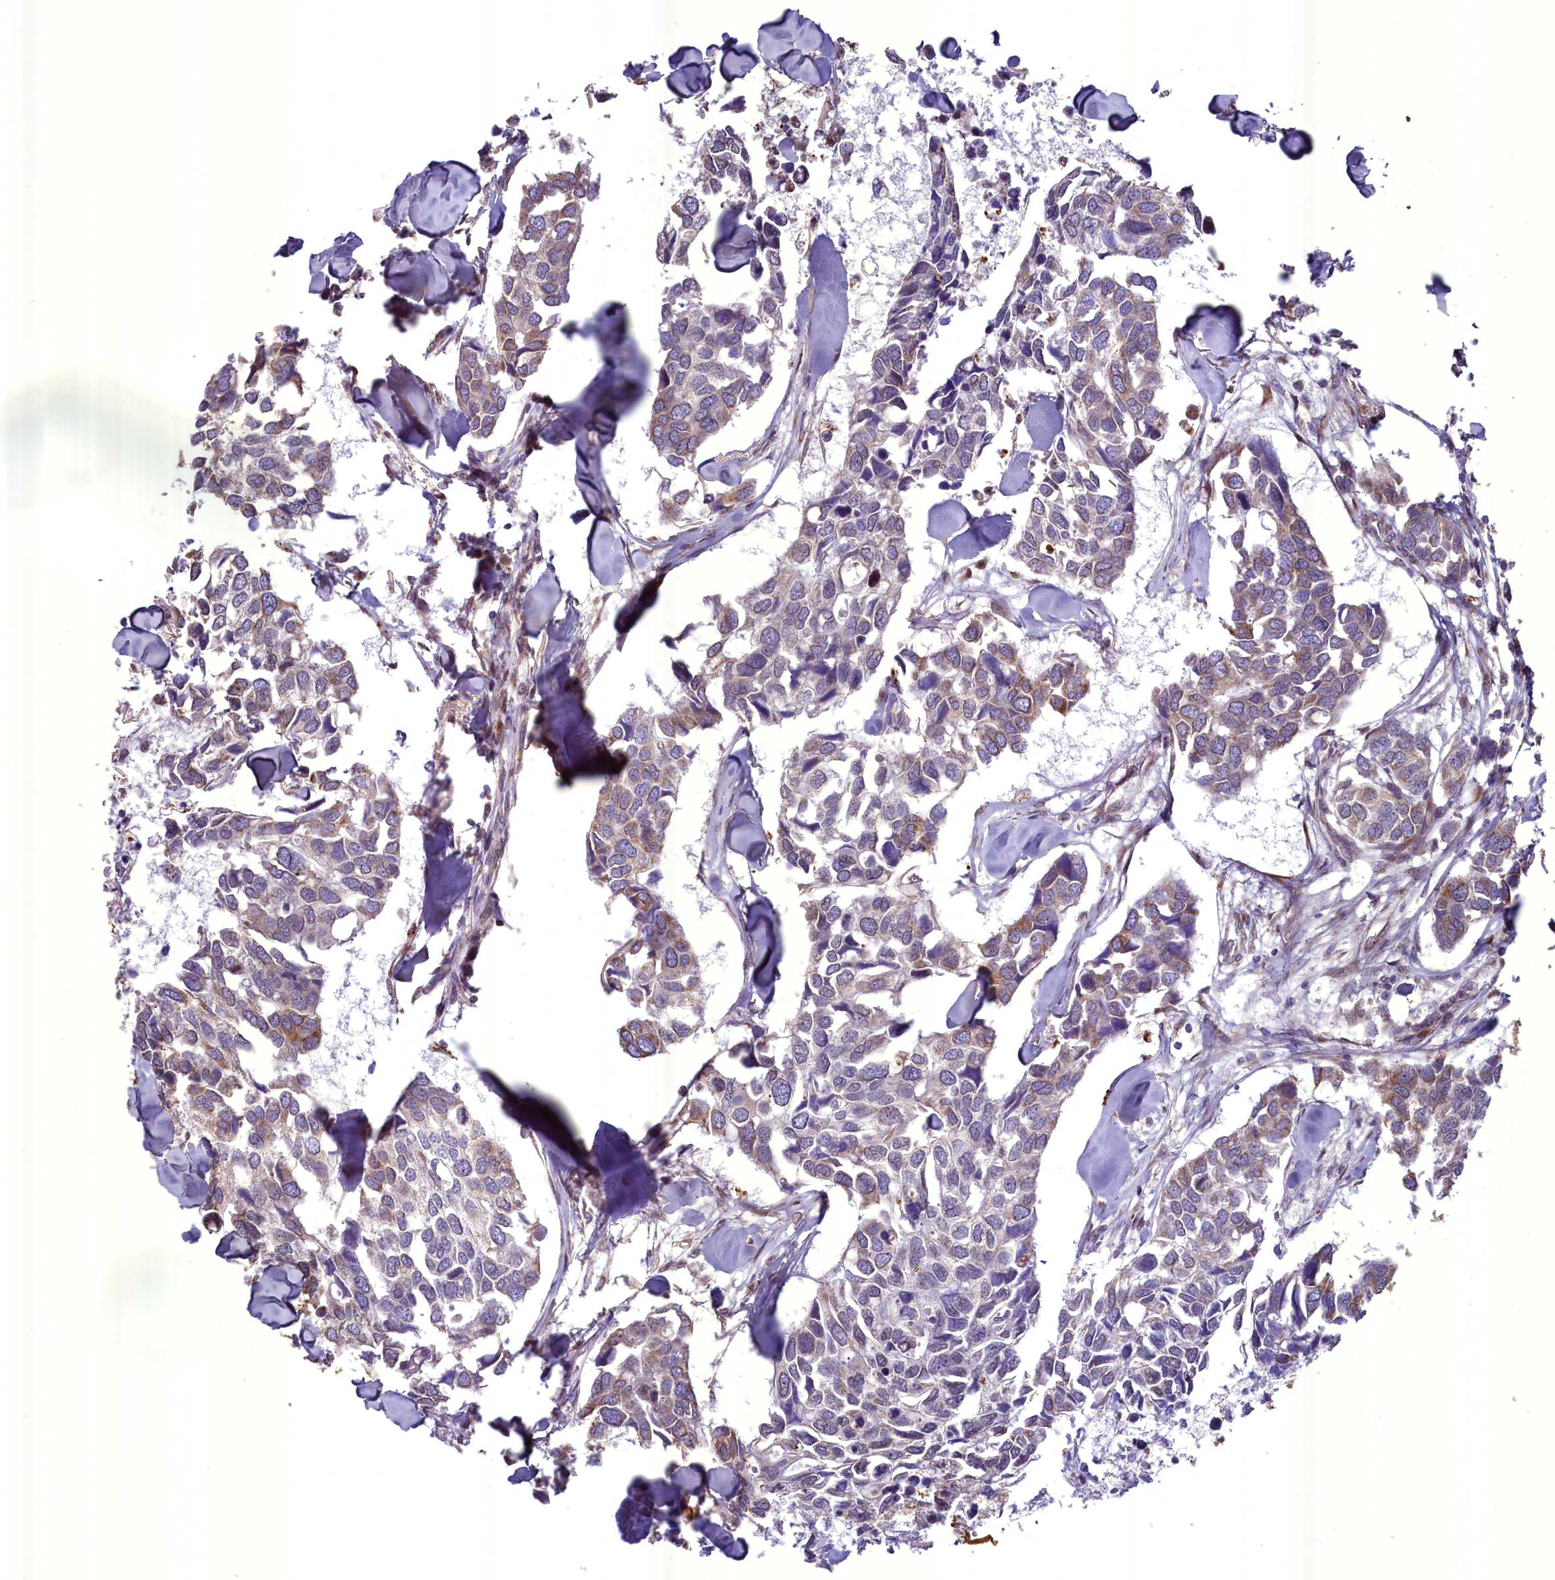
{"staining": {"intensity": "moderate", "quantity": "<25%", "location": "cytoplasmic/membranous"}, "tissue": "breast cancer", "cell_type": "Tumor cells", "image_type": "cancer", "snomed": [{"axis": "morphology", "description": "Duct carcinoma"}, {"axis": "topography", "description": "Breast"}], "caption": "IHC staining of intraductal carcinoma (breast), which displays low levels of moderate cytoplasmic/membranous positivity in approximately <25% of tumor cells indicating moderate cytoplasmic/membranous protein positivity. The staining was performed using DAB (3,3'-diaminobenzidine) (brown) for protein detection and nuclei were counterstained in hematoxylin (blue).", "gene": "ACAD8", "patient": {"sex": "female", "age": 83}}